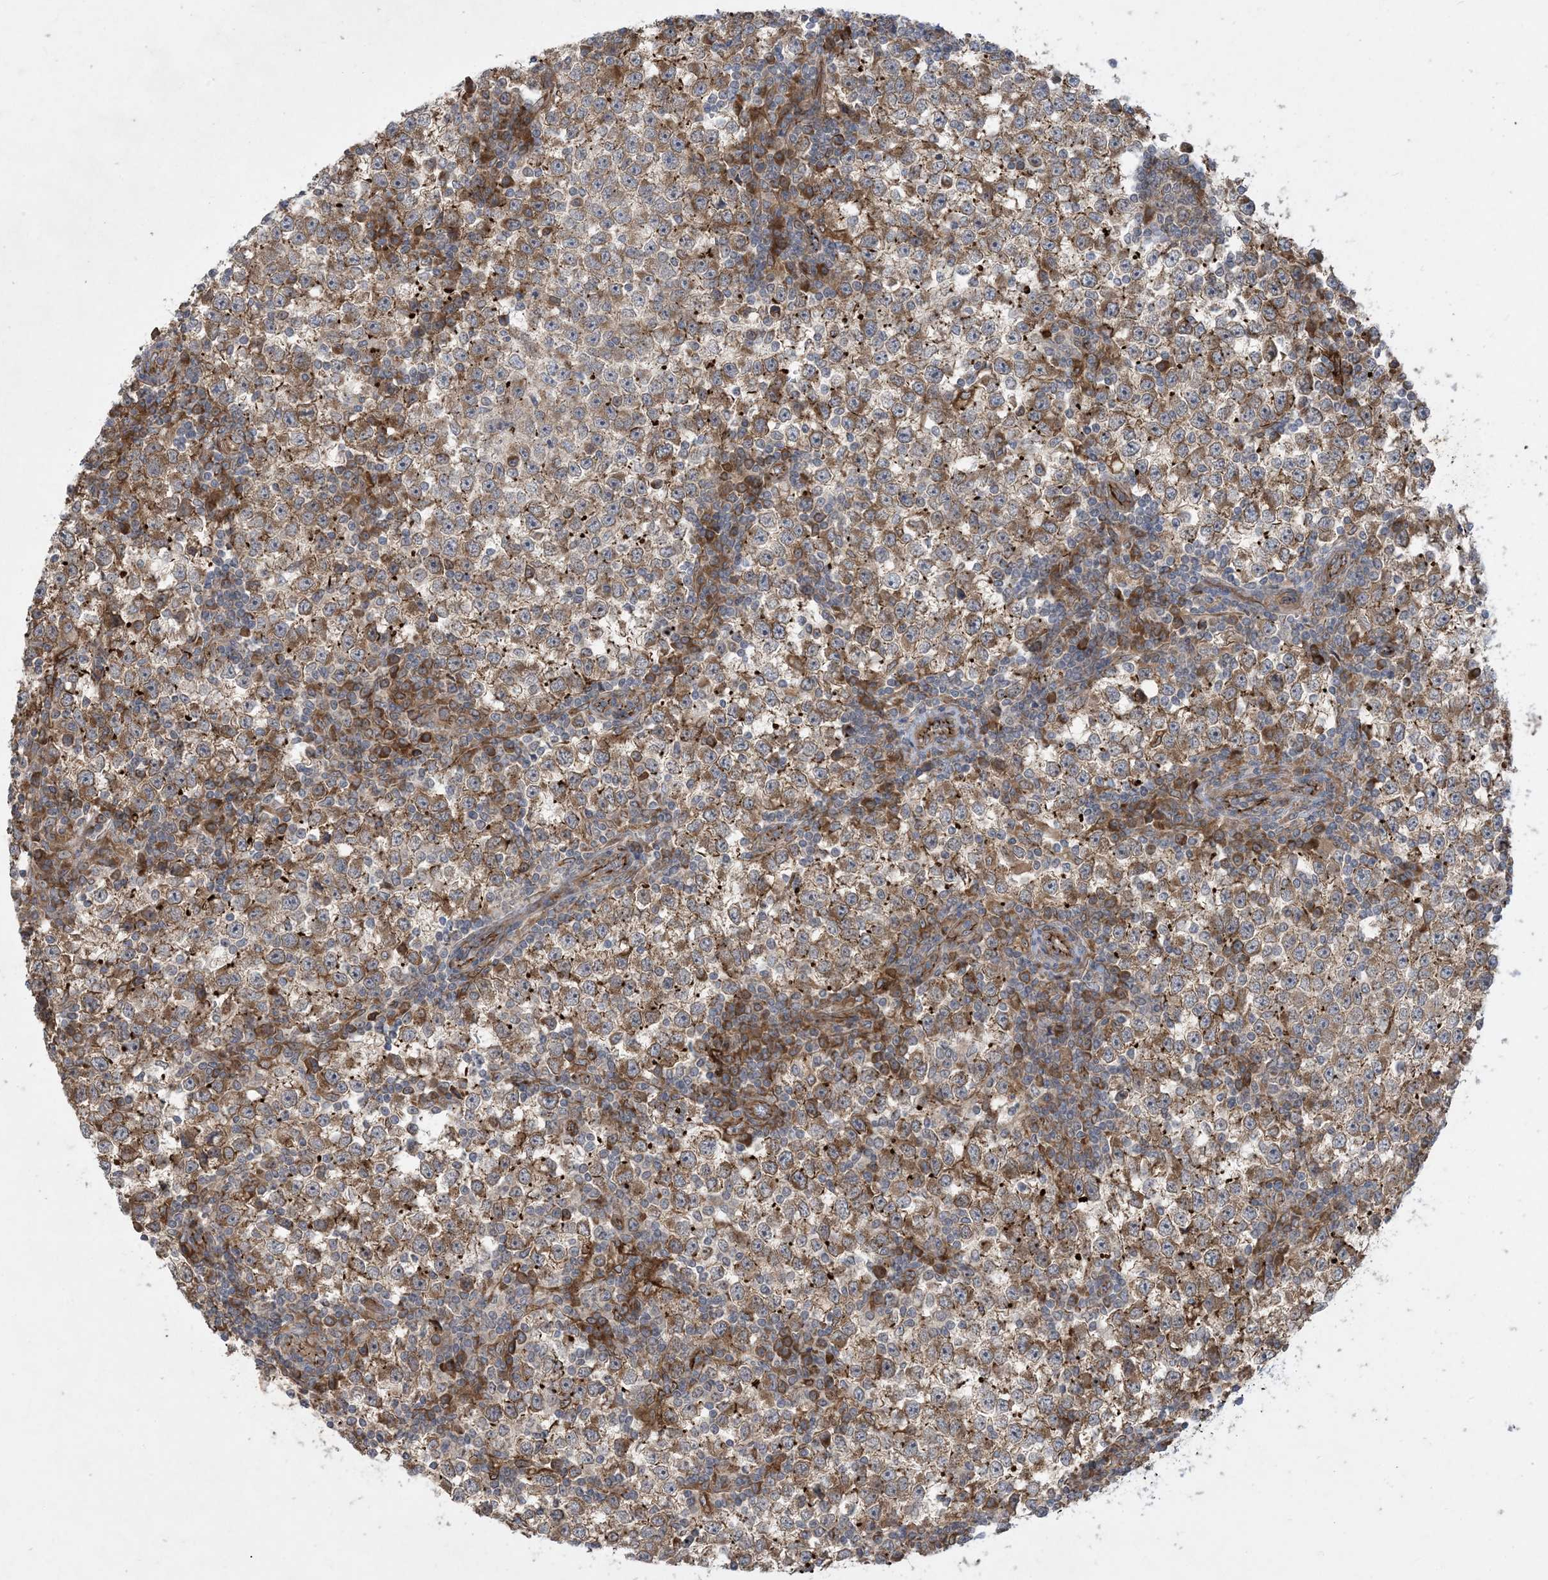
{"staining": {"intensity": "moderate", "quantity": ">75%", "location": "cytoplasmic/membranous"}, "tissue": "testis cancer", "cell_type": "Tumor cells", "image_type": "cancer", "snomed": [{"axis": "morphology", "description": "Seminoma, NOS"}, {"axis": "topography", "description": "Testis"}], "caption": "Immunohistochemical staining of human testis seminoma reveals medium levels of moderate cytoplasmic/membranous protein expression in approximately >75% of tumor cells.", "gene": "OTOP1", "patient": {"sex": "male", "age": 65}}